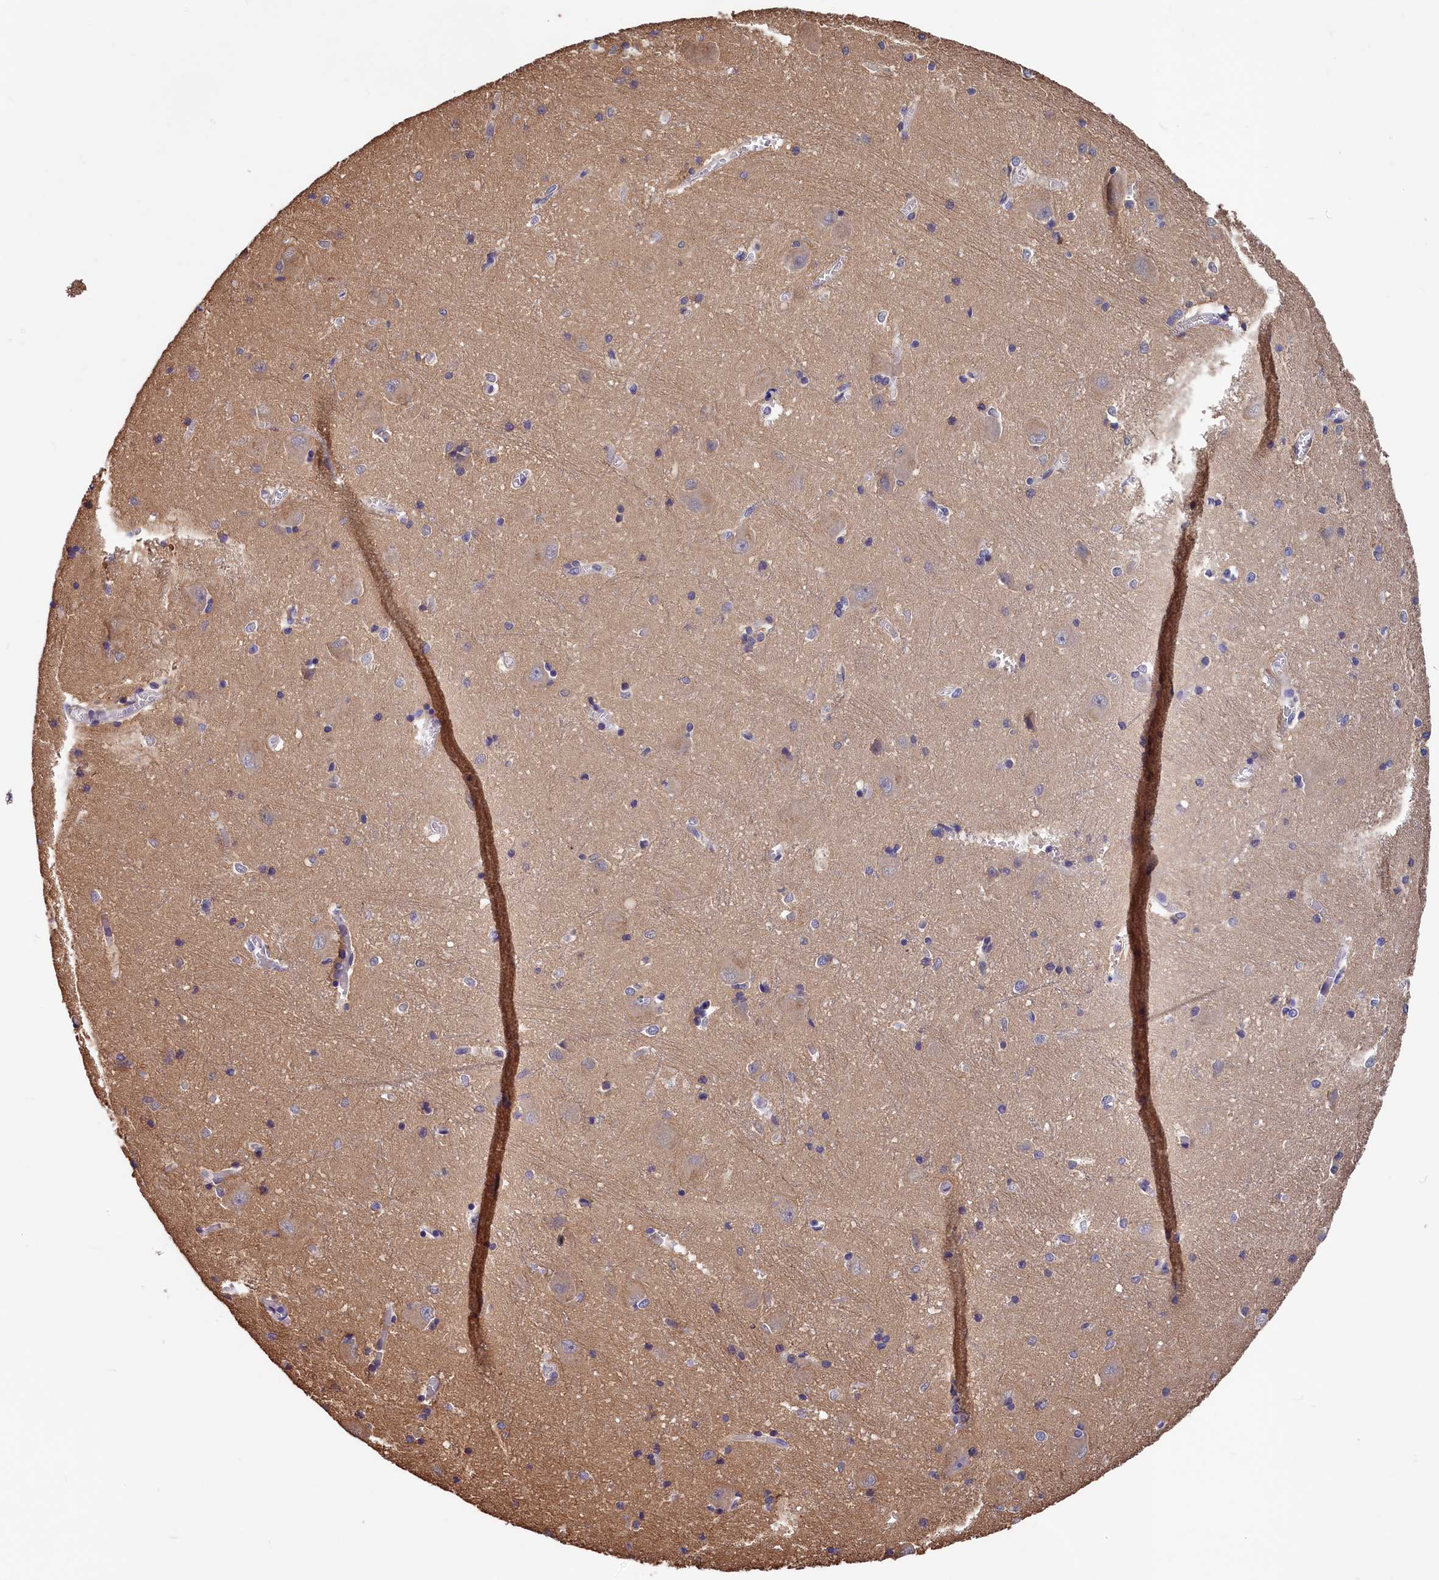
{"staining": {"intensity": "weak", "quantity": "<25%", "location": "cytoplasmic/membranous"}, "tissue": "caudate", "cell_type": "Glial cells", "image_type": "normal", "snomed": [{"axis": "morphology", "description": "Normal tissue, NOS"}, {"axis": "topography", "description": "Lateral ventricle wall"}], "caption": "A histopathology image of caudate stained for a protein exhibits no brown staining in glial cells.", "gene": "TMEM116", "patient": {"sex": "male", "age": 37}}